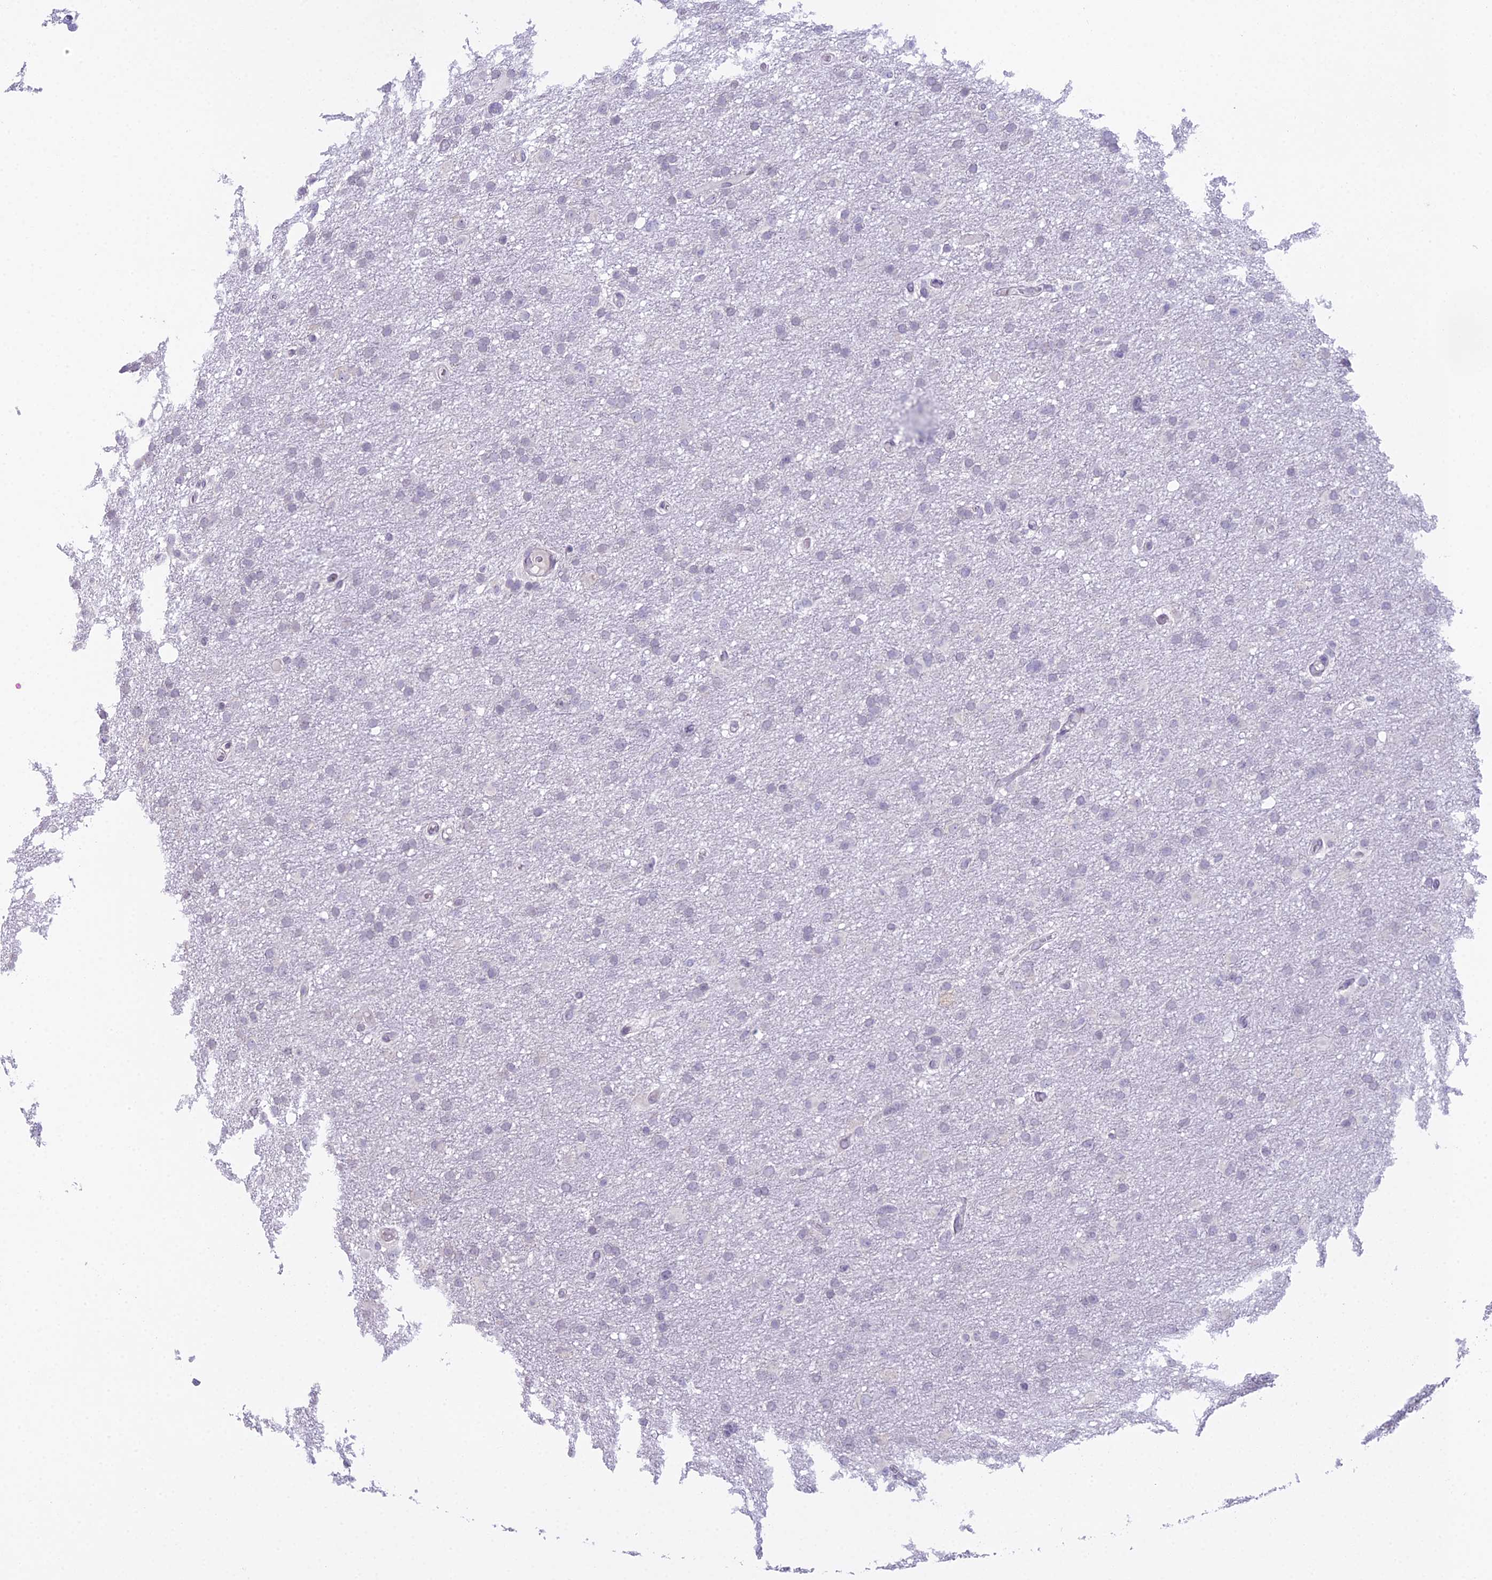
{"staining": {"intensity": "negative", "quantity": "none", "location": "none"}, "tissue": "glioma", "cell_type": "Tumor cells", "image_type": "cancer", "snomed": [{"axis": "morphology", "description": "Glioma, malignant, High grade"}, {"axis": "topography", "description": "Cerebral cortex"}], "caption": "A high-resolution image shows IHC staining of malignant glioma (high-grade), which shows no significant expression in tumor cells.", "gene": "RPS26", "patient": {"sex": "female", "age": 36}}